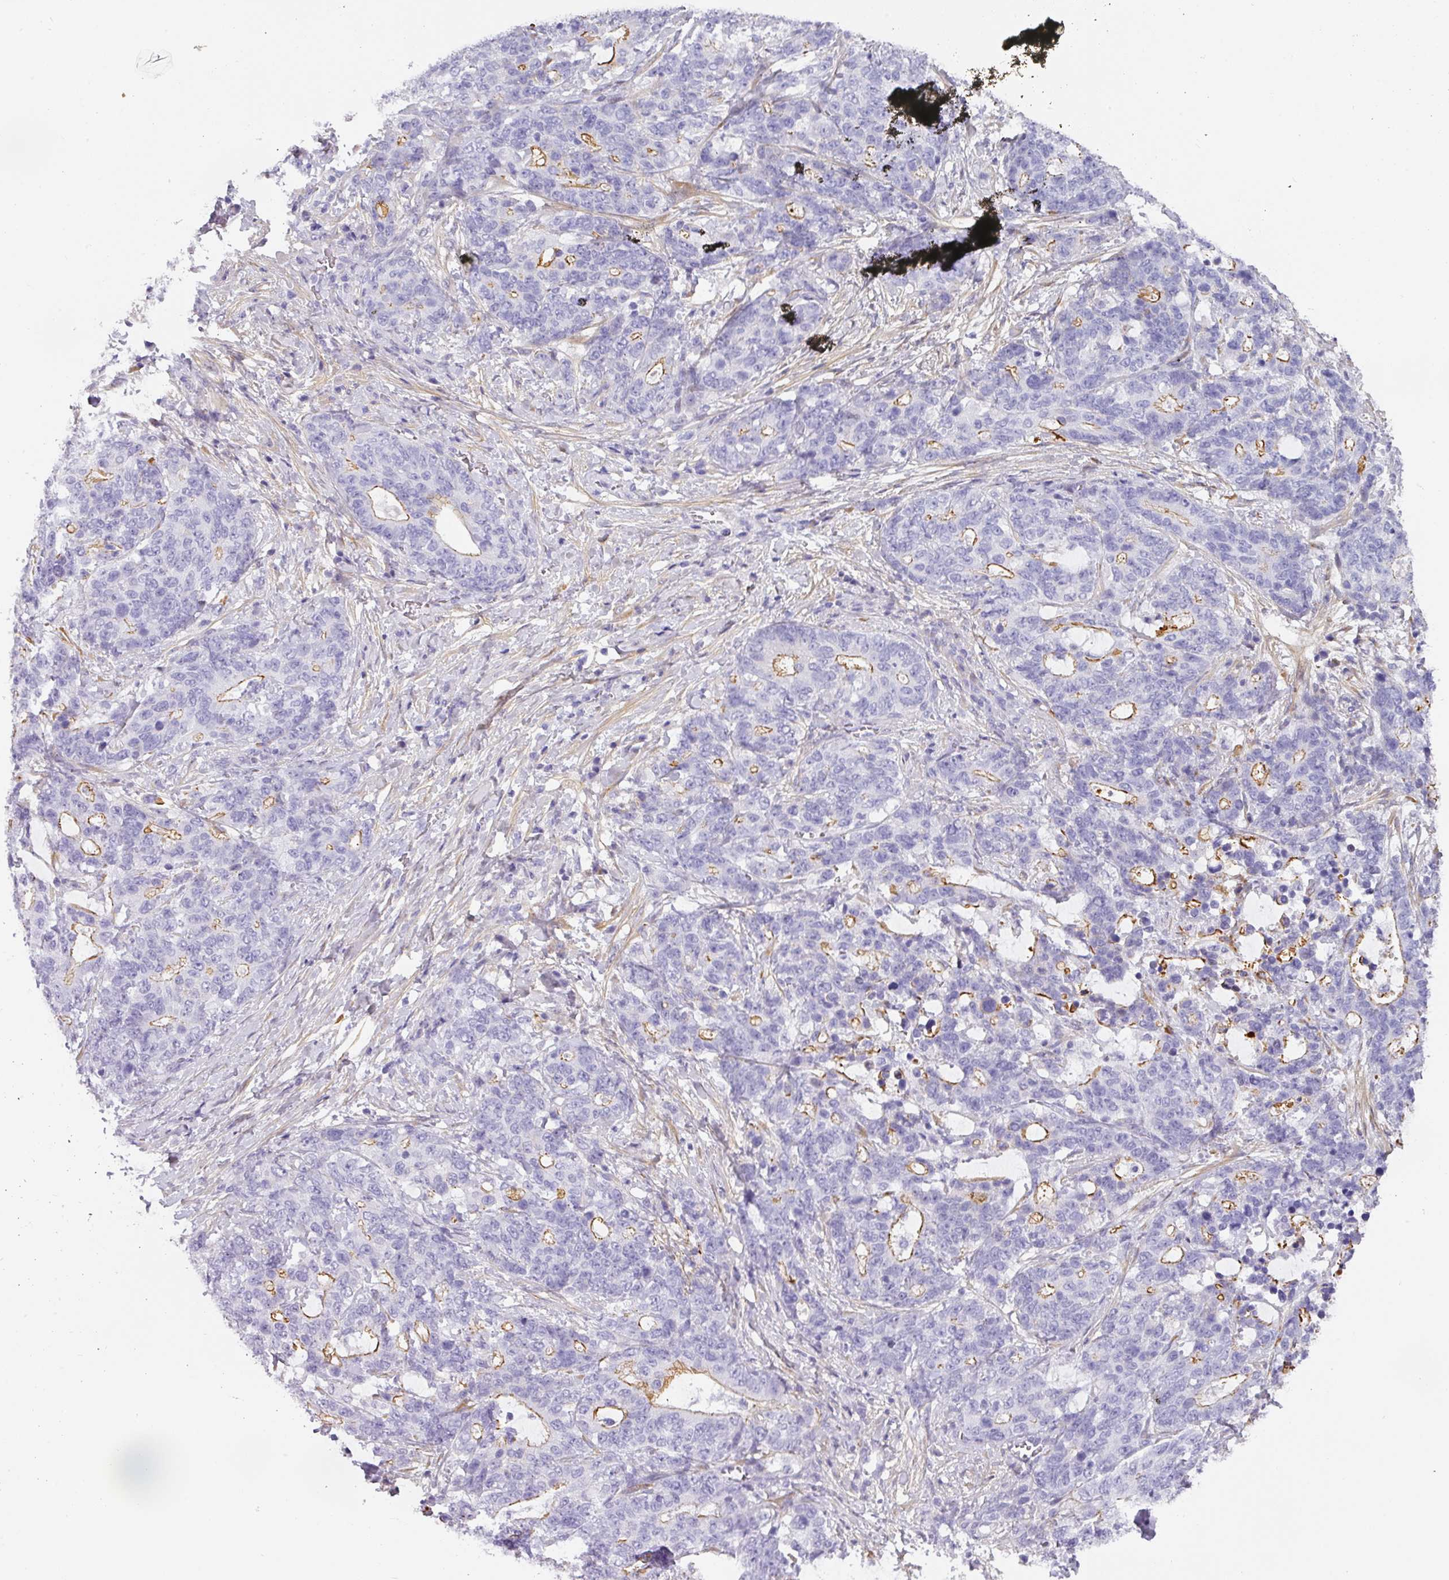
{"staining": {"intensity": "moderate", "quantity": "<25%", "location": "cytoplasmic/membranous"}, "tissue": "stomach cancer", "cell_type": "Tumor cells", "image_type": "cancer", "snomed": [{"axis": "morphology", "description": "Normal tissue, NOS"}, {"axis": "morphology", "description": "Adenocarcinoma, NOS"}, {"axis": "topography", "description": "Stomach"}], "caption": "Protein staining by immunohistochemistry shows moderate cytoplasmic/membranous staining in approximately <25% of tumor cells in stomach cancer.", "gene": "ANKRD29", "patient": {"sex": "female", "age": 64}}